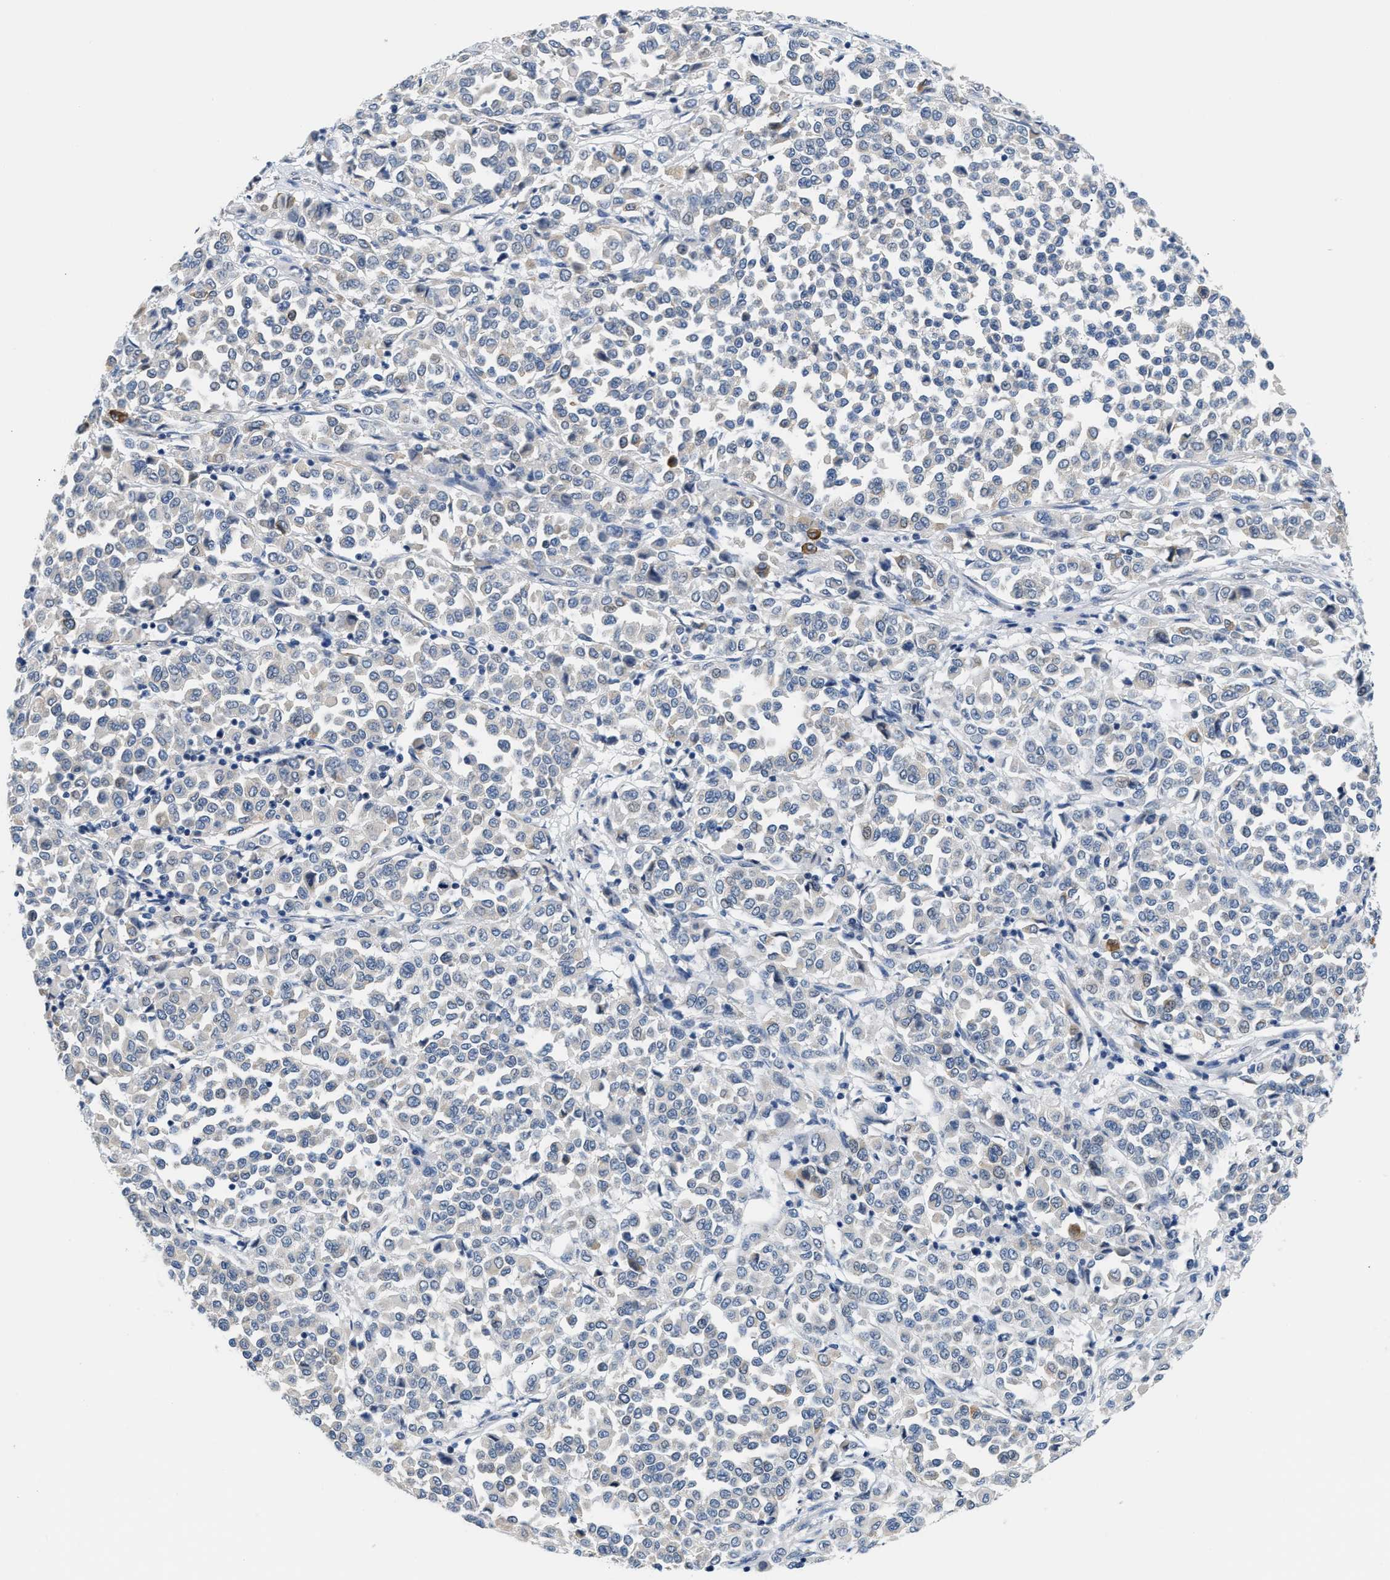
{"staining": {"intensity": "moderate", "quantity": "<25%", "location": "cytoplasmic/membranous"}, "tissue": "melanoma", "cell_type": "Tumor cells", "image_type": "cancer", "snomed": [{"axis": "morphology", "description": "Malignant melanoma, Metastatic site"}, {"axis": "topography", "description": "Pancreas"}], "caption": "Immunohistochemical staining of melanoma reveals low levels of moderate cytoplasmic/membranous protein expression in approximately <25% of tumor cells. The staining was performed using DAB, with brown indicating positive protein expression. Nuclei are stained blue with hematoxylin.", "gene": "CLGN", "patient": {"sex": "female", "age": 30}}